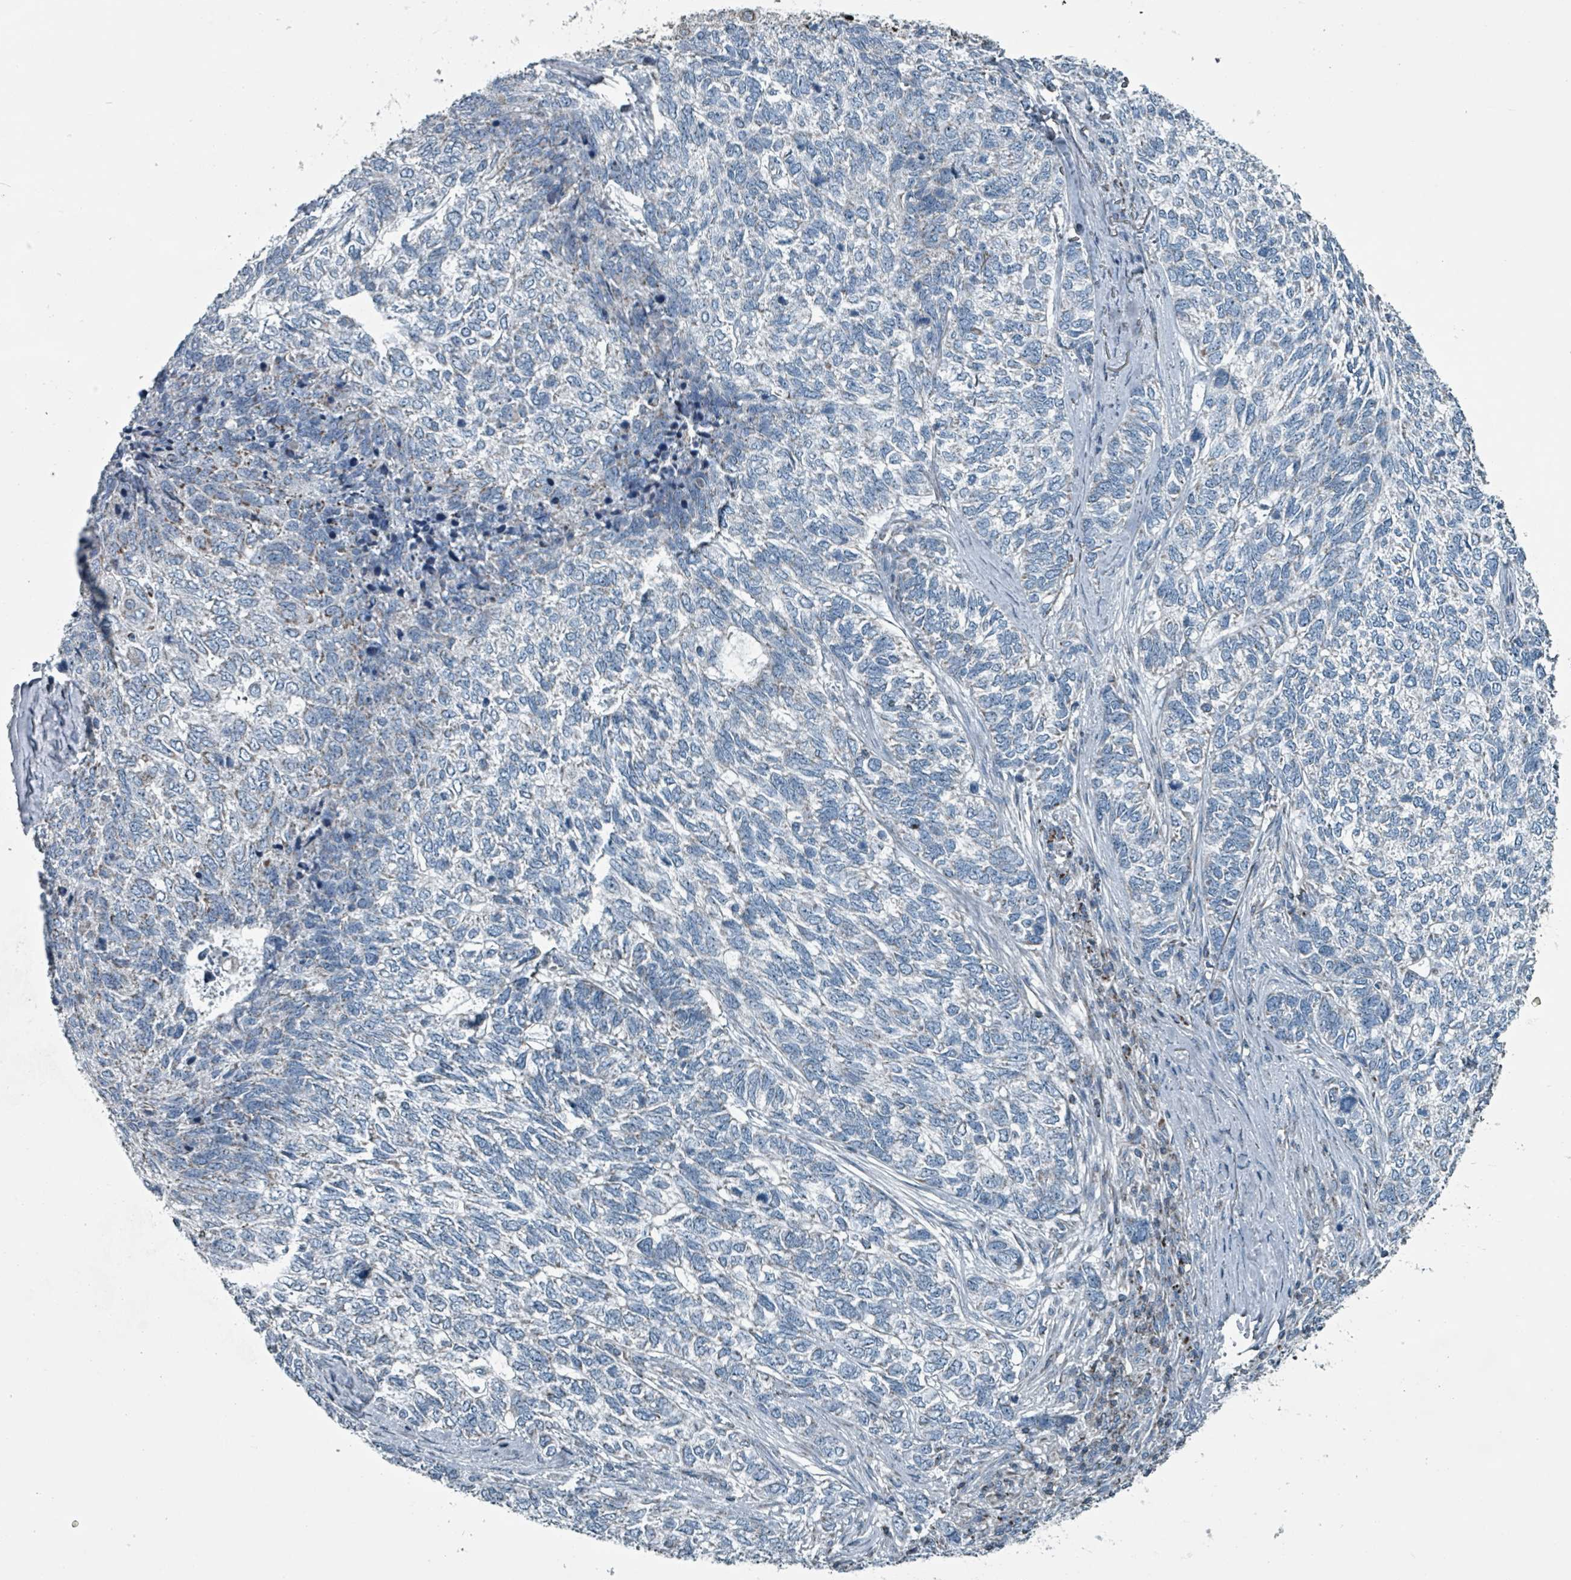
{"staining": {"intensity": "negative", "quantity": "none", "location": "none"}, "tissue": "skin cancer", "cell_type": "Tumor cells", "image_type": "cancer", "snomed": [{"axis": "morphology", "description": "Basal cell carcinoma"}, {"axis": "topography", "description": "Skin"}], "caption": "High power microscopy micrograph of an immunohistochemistry histopathology image of skin cancer (basal cell carcinoma), revealing no significant expression in tumor cells.", "gene": "ABHD18", "patient": {"sex": "female", "age": 65}}